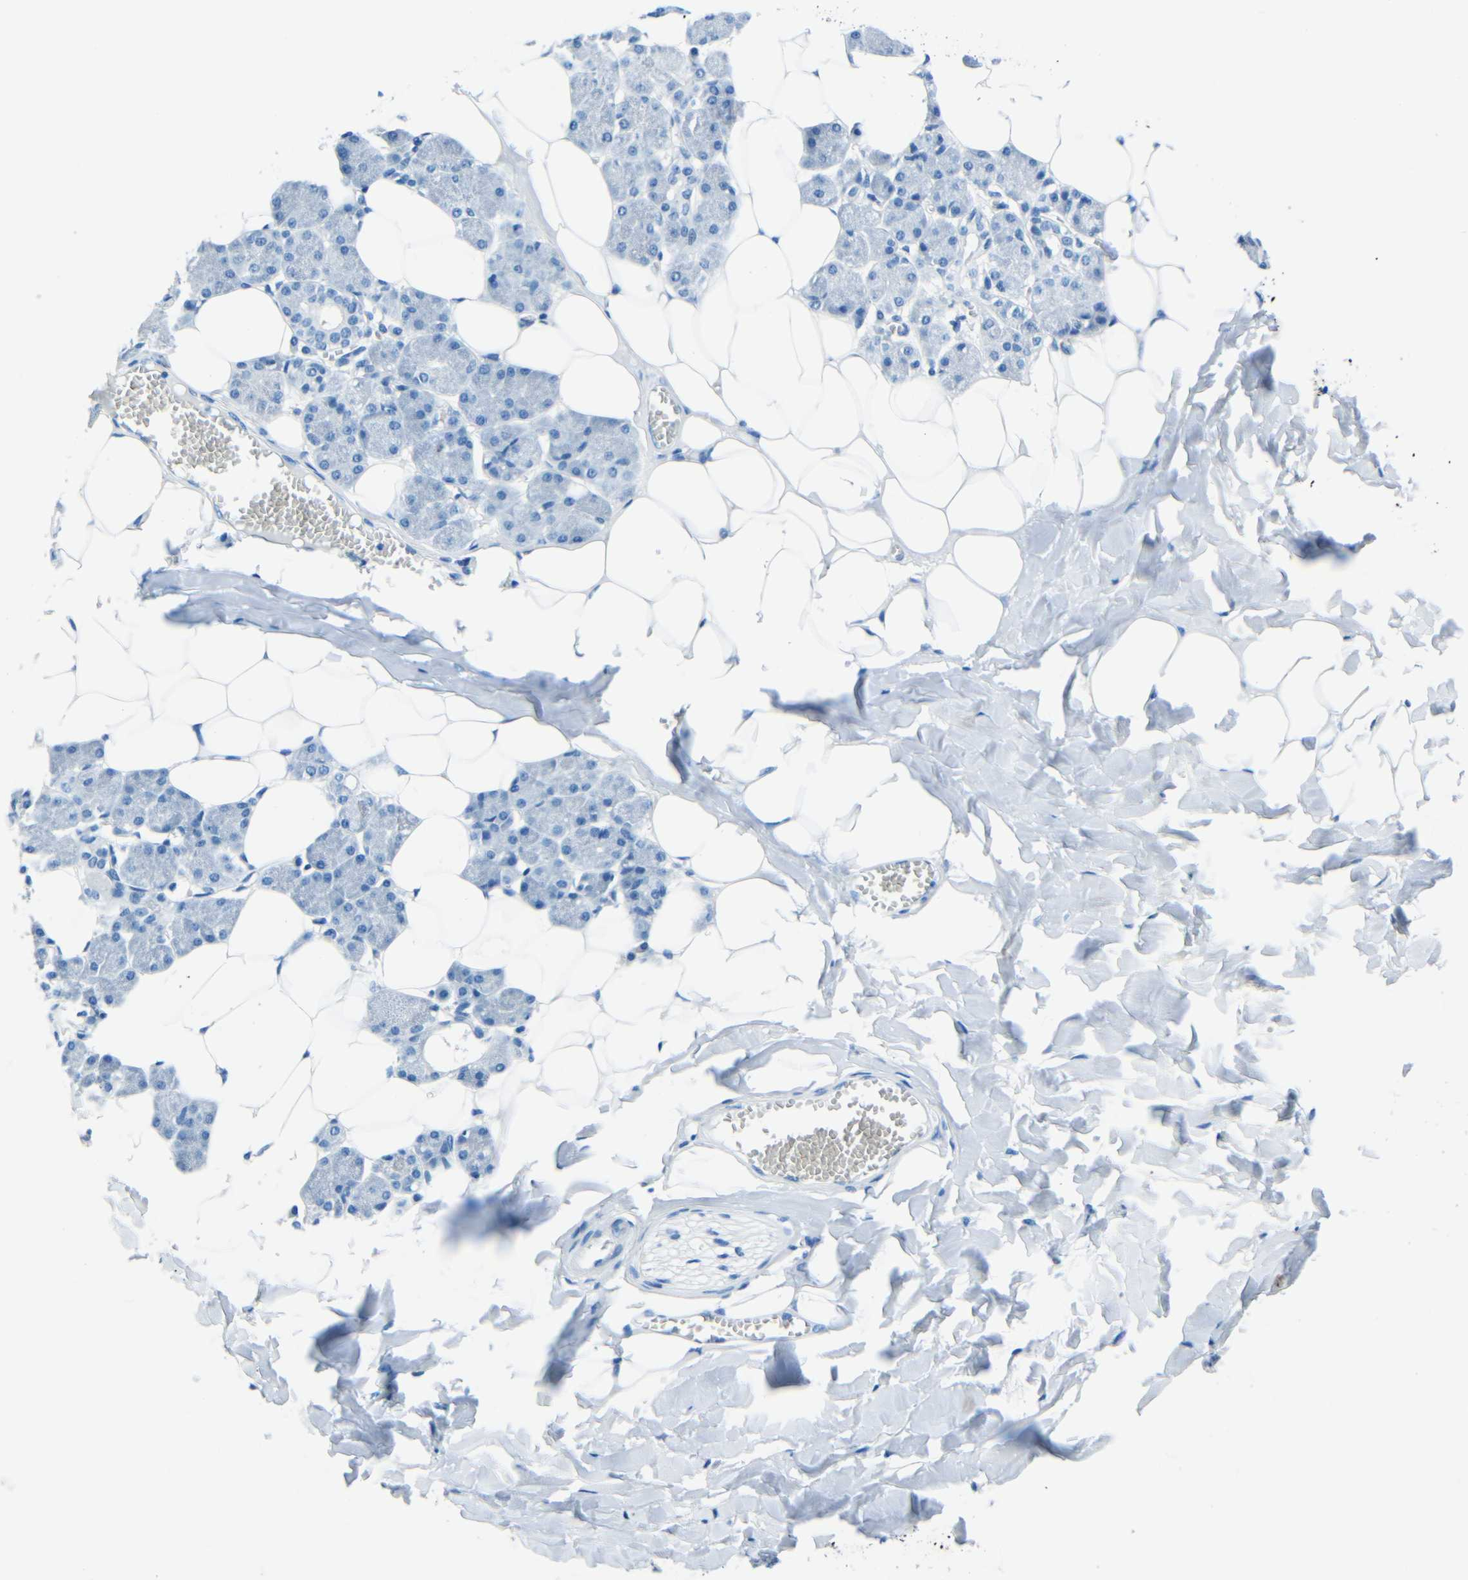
{"staining": {"intensity": "negative", "quantity": "none", "location": "none"}, "tissue": "salivary gland", "cell_type": "Glandular cells", "image_type": "normal", "snomed": [{"axis": "morphology", "description": "Normal tissue, NOS"}, {"axis": "morphology", "description": "Adenoma, NOS"}, {"axis": "topography", "description": "Salivary gland"}], "caption": "The IHC image has no significant positivity in glandular cells of salivary gland.", "gene": "FBN2", "patient": {"sex": "female", "age": 32}}